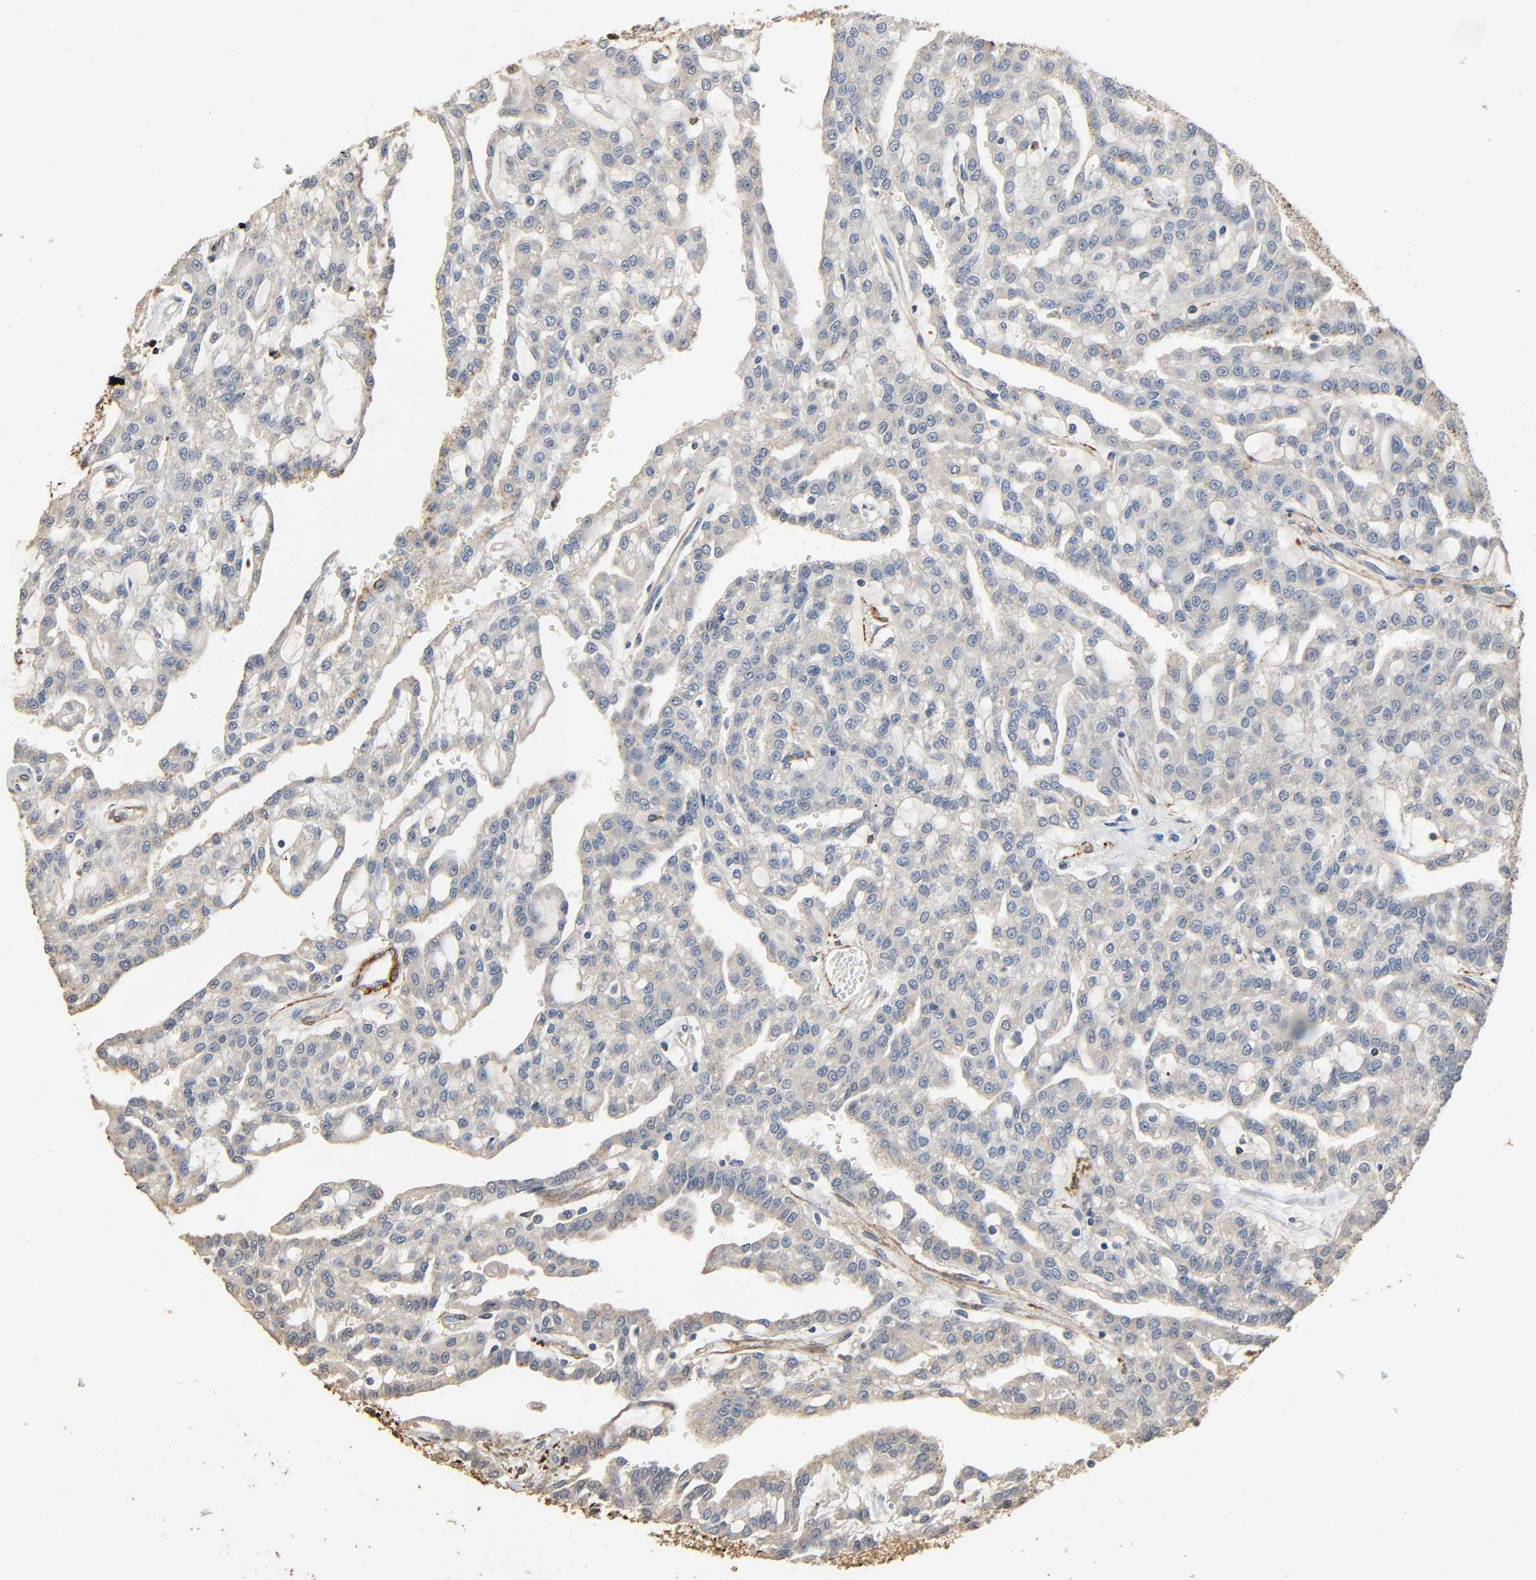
{"staining": {"intensity": "weak", "quantity": ">75%", "location": "cytoplasmic/membranous"}, "tissue": "renal cancer", "cell_type": "Tumor cells", "image_type": "cancer", "snomed": [{"axis": "morphology", "description": "Adenocarcinoma, NOS"}, {"axis": "topography", "description": "Kidney"}], "caption": "Tumor cells demonstrate weak cytoplasmic/membranous staining in about >75% of cells in renal cancer. The protein is stained brown, and the nuclei are stained in blue (DAB IHC with brightfield microscopy, high magnification).", "gene": "GSTA3", "patient": {"sex": "male", "age": 63}}